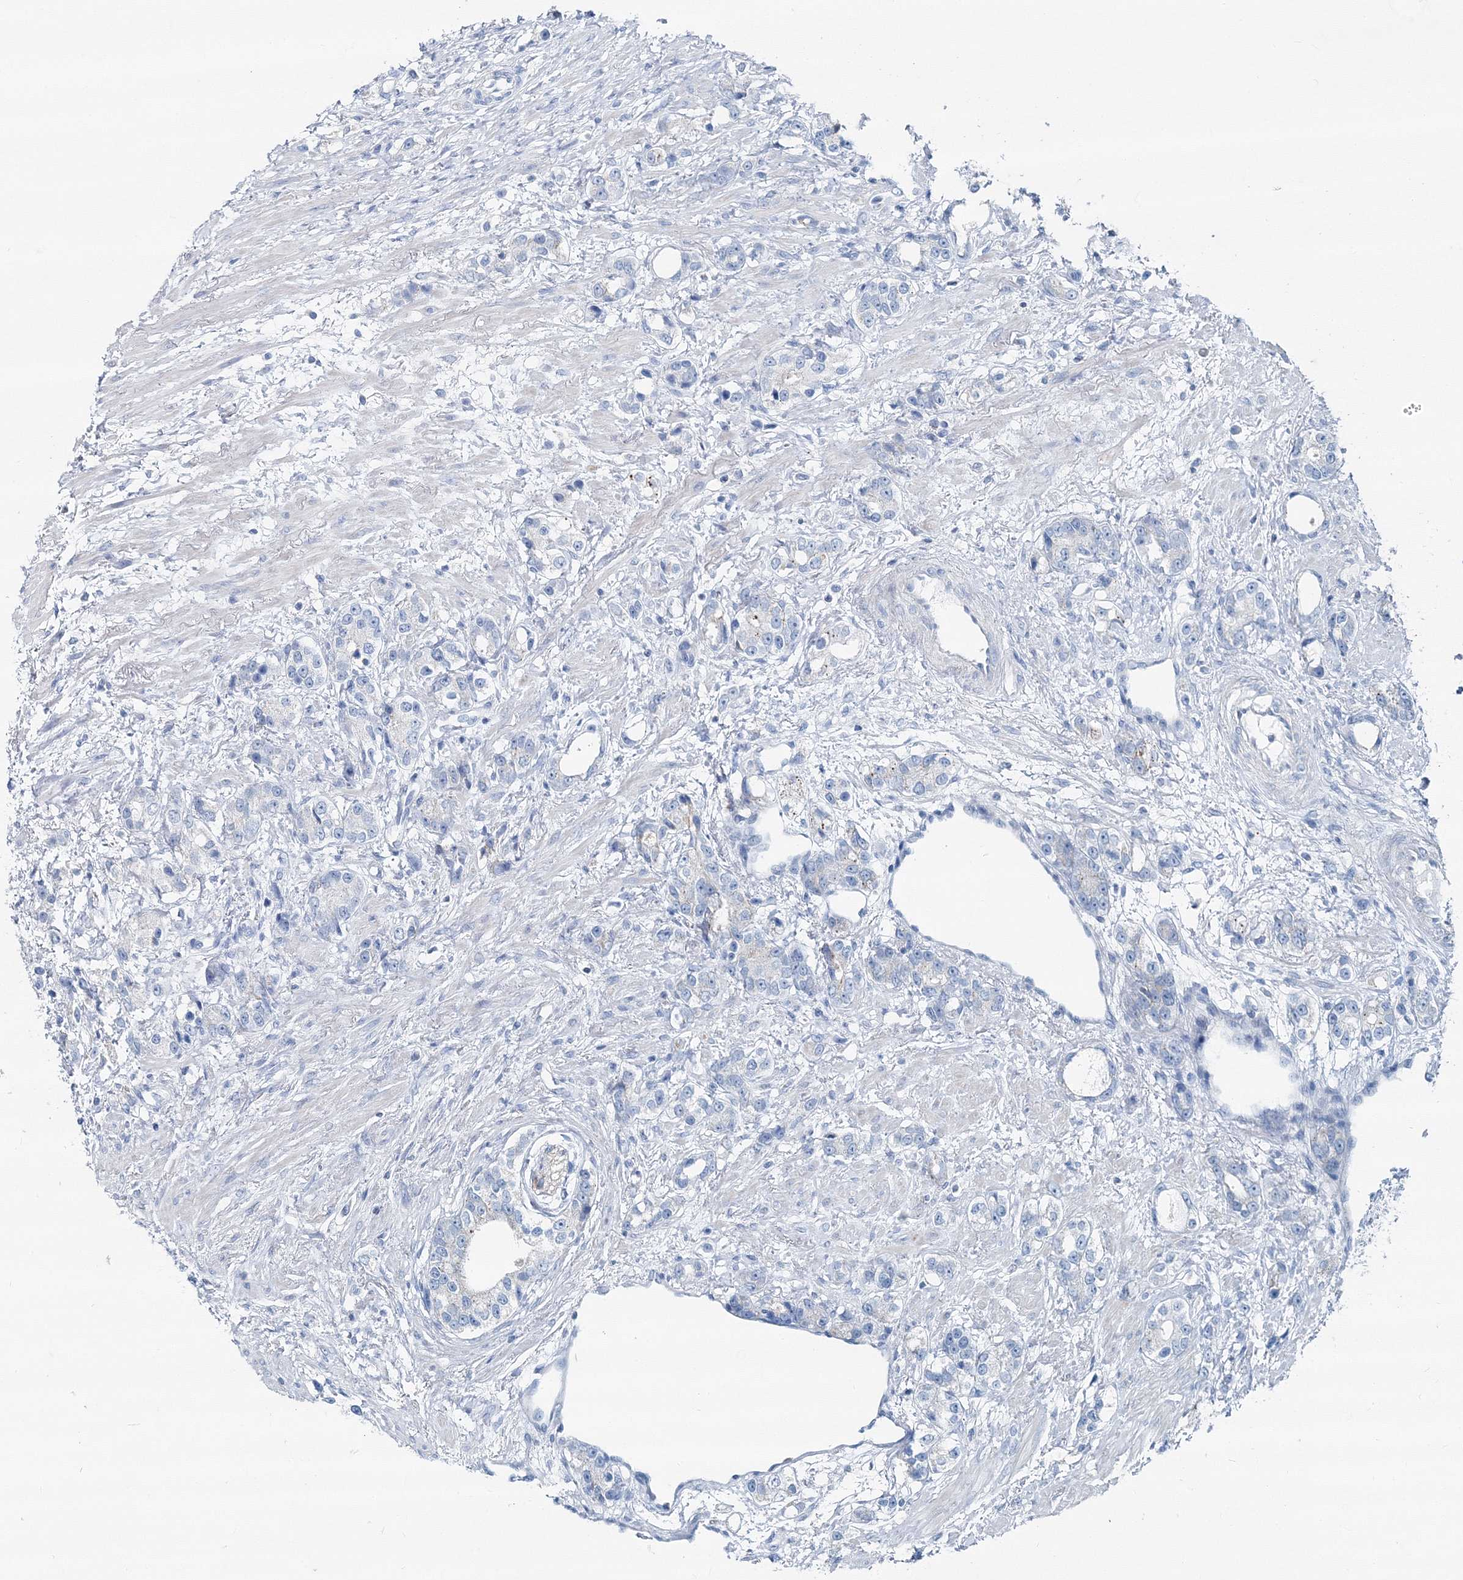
{"staining": {"intensity": "negative", "quantity": "none", "location": "none"}, "tissue": "prostate cancer", "cell_type": "Tumor cells", "image_type": "cancer", "snomed": [{"axis": "morphology", "description": "Adenocarcinoma, High grade"}, {"axis": "topography", "description": "Prostate"}], "caption": "DAB immunohistochemical staining of human prostate cancer displays no significant positivity in tumor cells. (DAB immunohistochemistry, high magnification).", "gene": "GABARAPL2", "patient": {"sex": "male", "age": 63}}